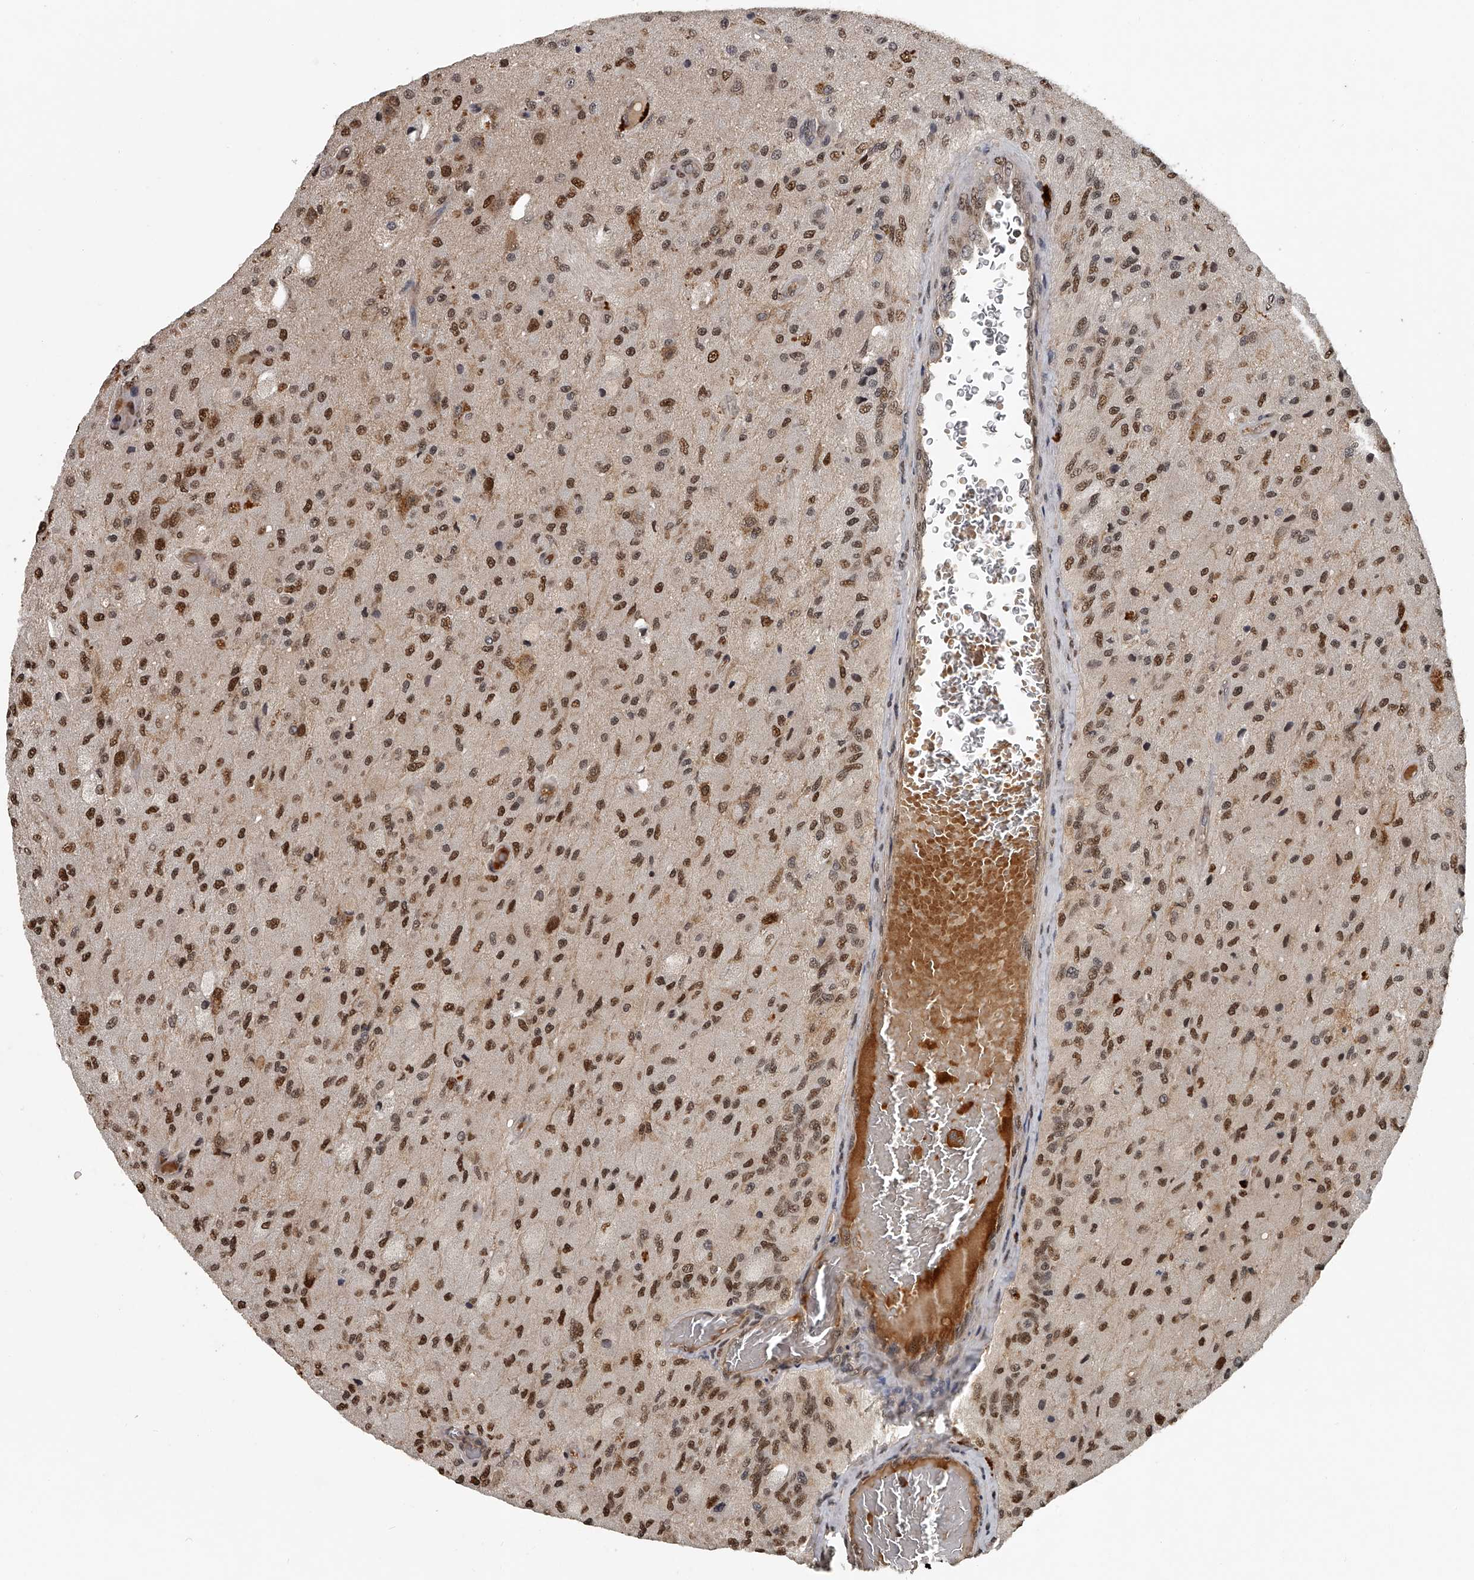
{"staining": {"intensity": "moderate", "quantity": ">75%", "location": "nuclear"}, "tissue": "glioma", "cell_type": "Tumor cells", "image_type": "cancer", "snomed": [{"axis": "morphology", "description": "Normal tissue, NOS"}, {"axis": "morphology", "description": "Glioma, malignant, High grade"}, {"axis": "topography", "description": "Cerebral cortex"}], "caption": "Immunohistochemistry of high-grade glioma (malignant) displays medium levels of moderate nuclear expression in about >75% of tumor cells.", "gene": "PLEKHG1", "patient": {"sex": "male", "age": 77}}